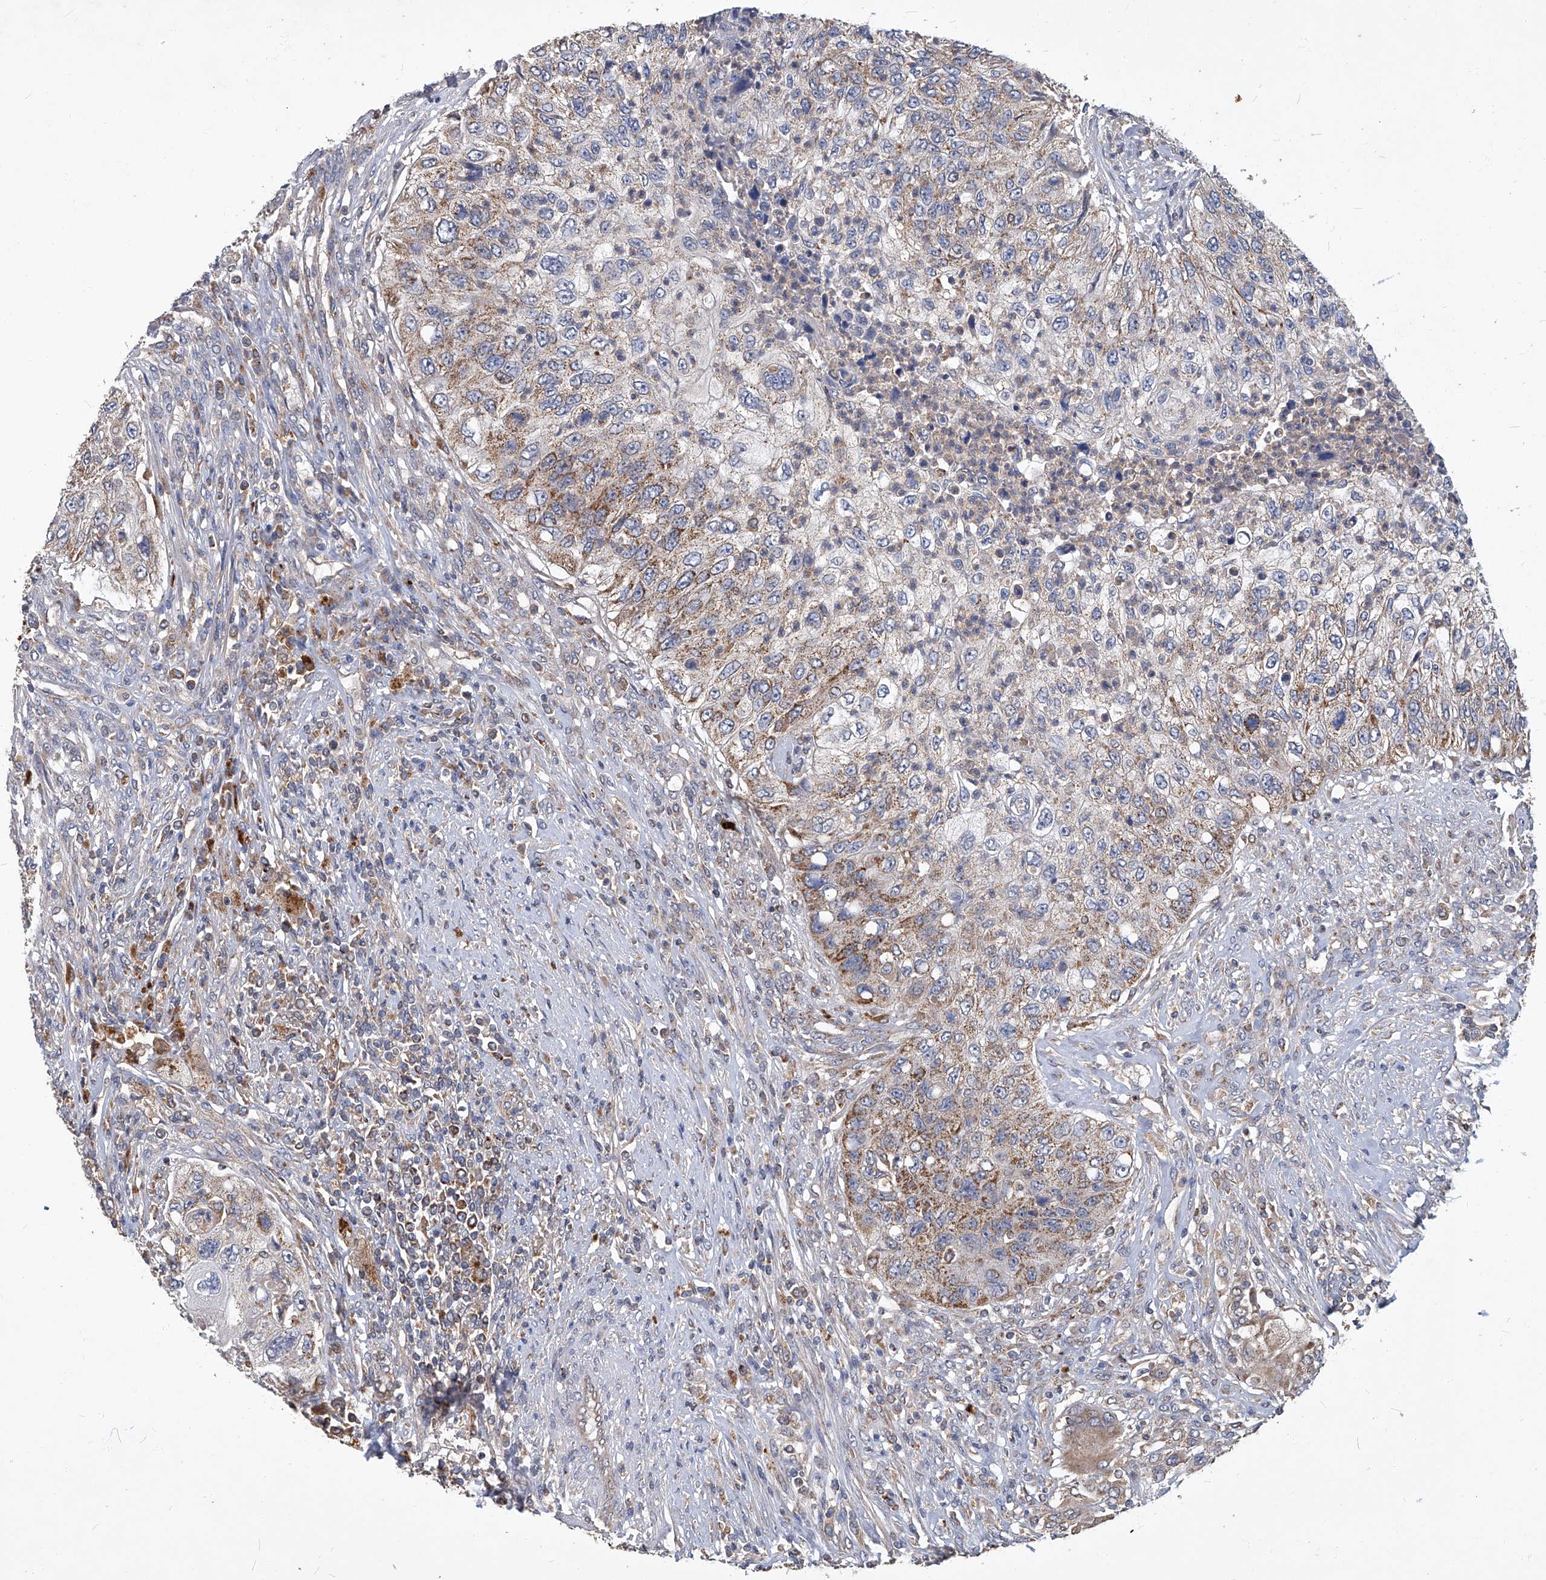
{"staining": {"intensity": "moderate", "quantity": "<25%", "location": "cytoplasmic/membranous"}, "tissue": "urothelial cancer", "cell_type": "Tumor cells", "image_type": "cancer", "snomed": [{"axis": "morphology", "description": "Urothelial carcinoma, High grade"}, {"axis": "topography", "description": "Urinary bladder"}], "caption": "Moderate cytoplasmic/membranous protein expression is seen in approximately <25% of tumor cells in urothelial cancer.", "gene": "TNFRSF13B", "patient": {"sex": "female", "age": 60}}